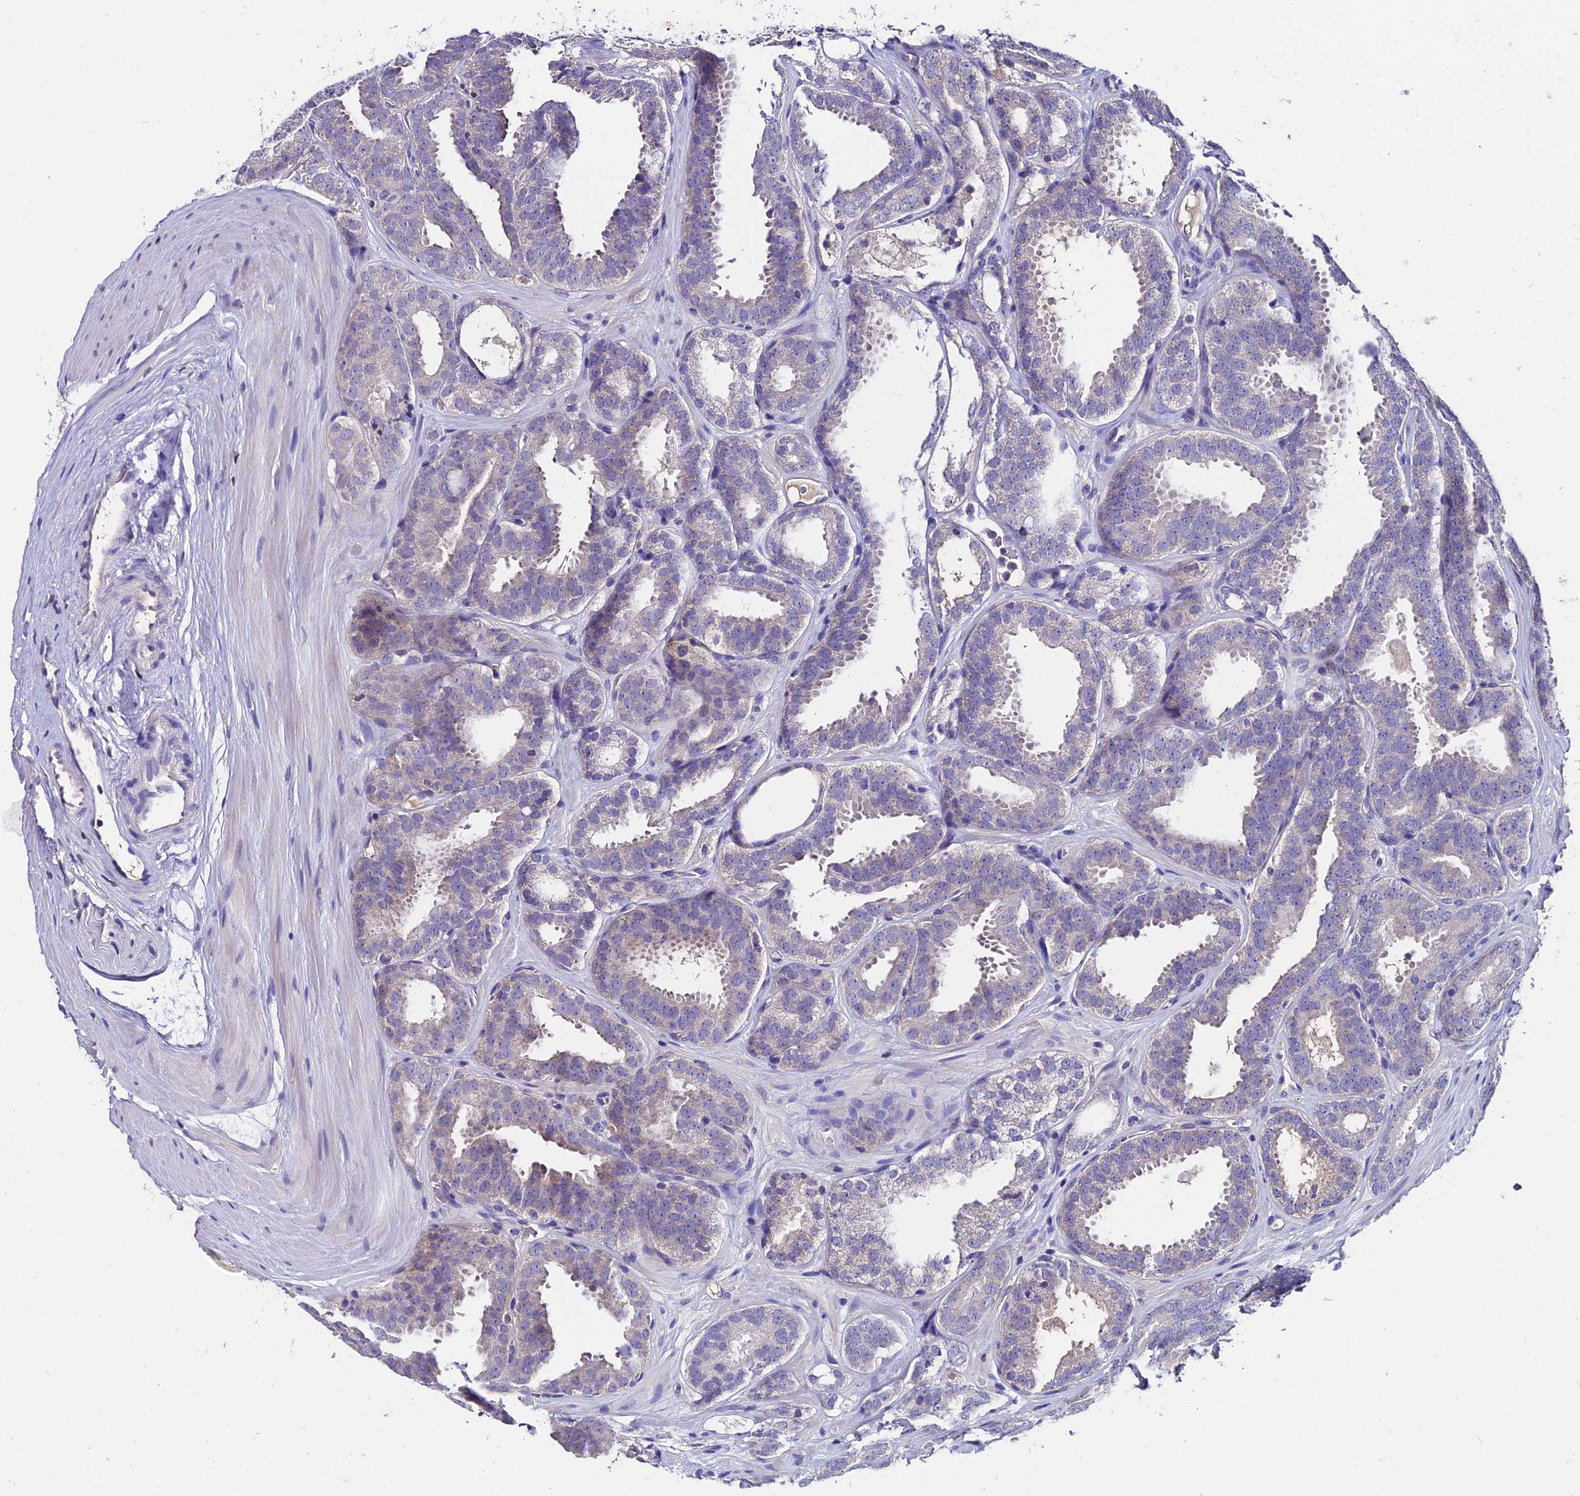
{"staining": {"intensity": "weak", "quantity": "<25%", "location": "cytoplasmic/membranous"}, "tissue": "prostate cancer", "cell_type": "Tumor cells", "image_type": "cancer", "snomed": [{"axis": "morphology", "description": "Adenocarcinoma, High grade"}, {"axis": "topography", "description": "Prostate"}], "caption": "The micrograph shows no significant positivity in tumor cells of high-grade adenocarcinoma (prostate). Brightfield microscopy of immunohistochemistry (IHC) stained with DAB (3,3'-diaminobenzidine) (brown) and hematoxylin (blue), captured at high magnification.", "gene": "LGALS7", "patient": {"sex": "male", "age": 63}}